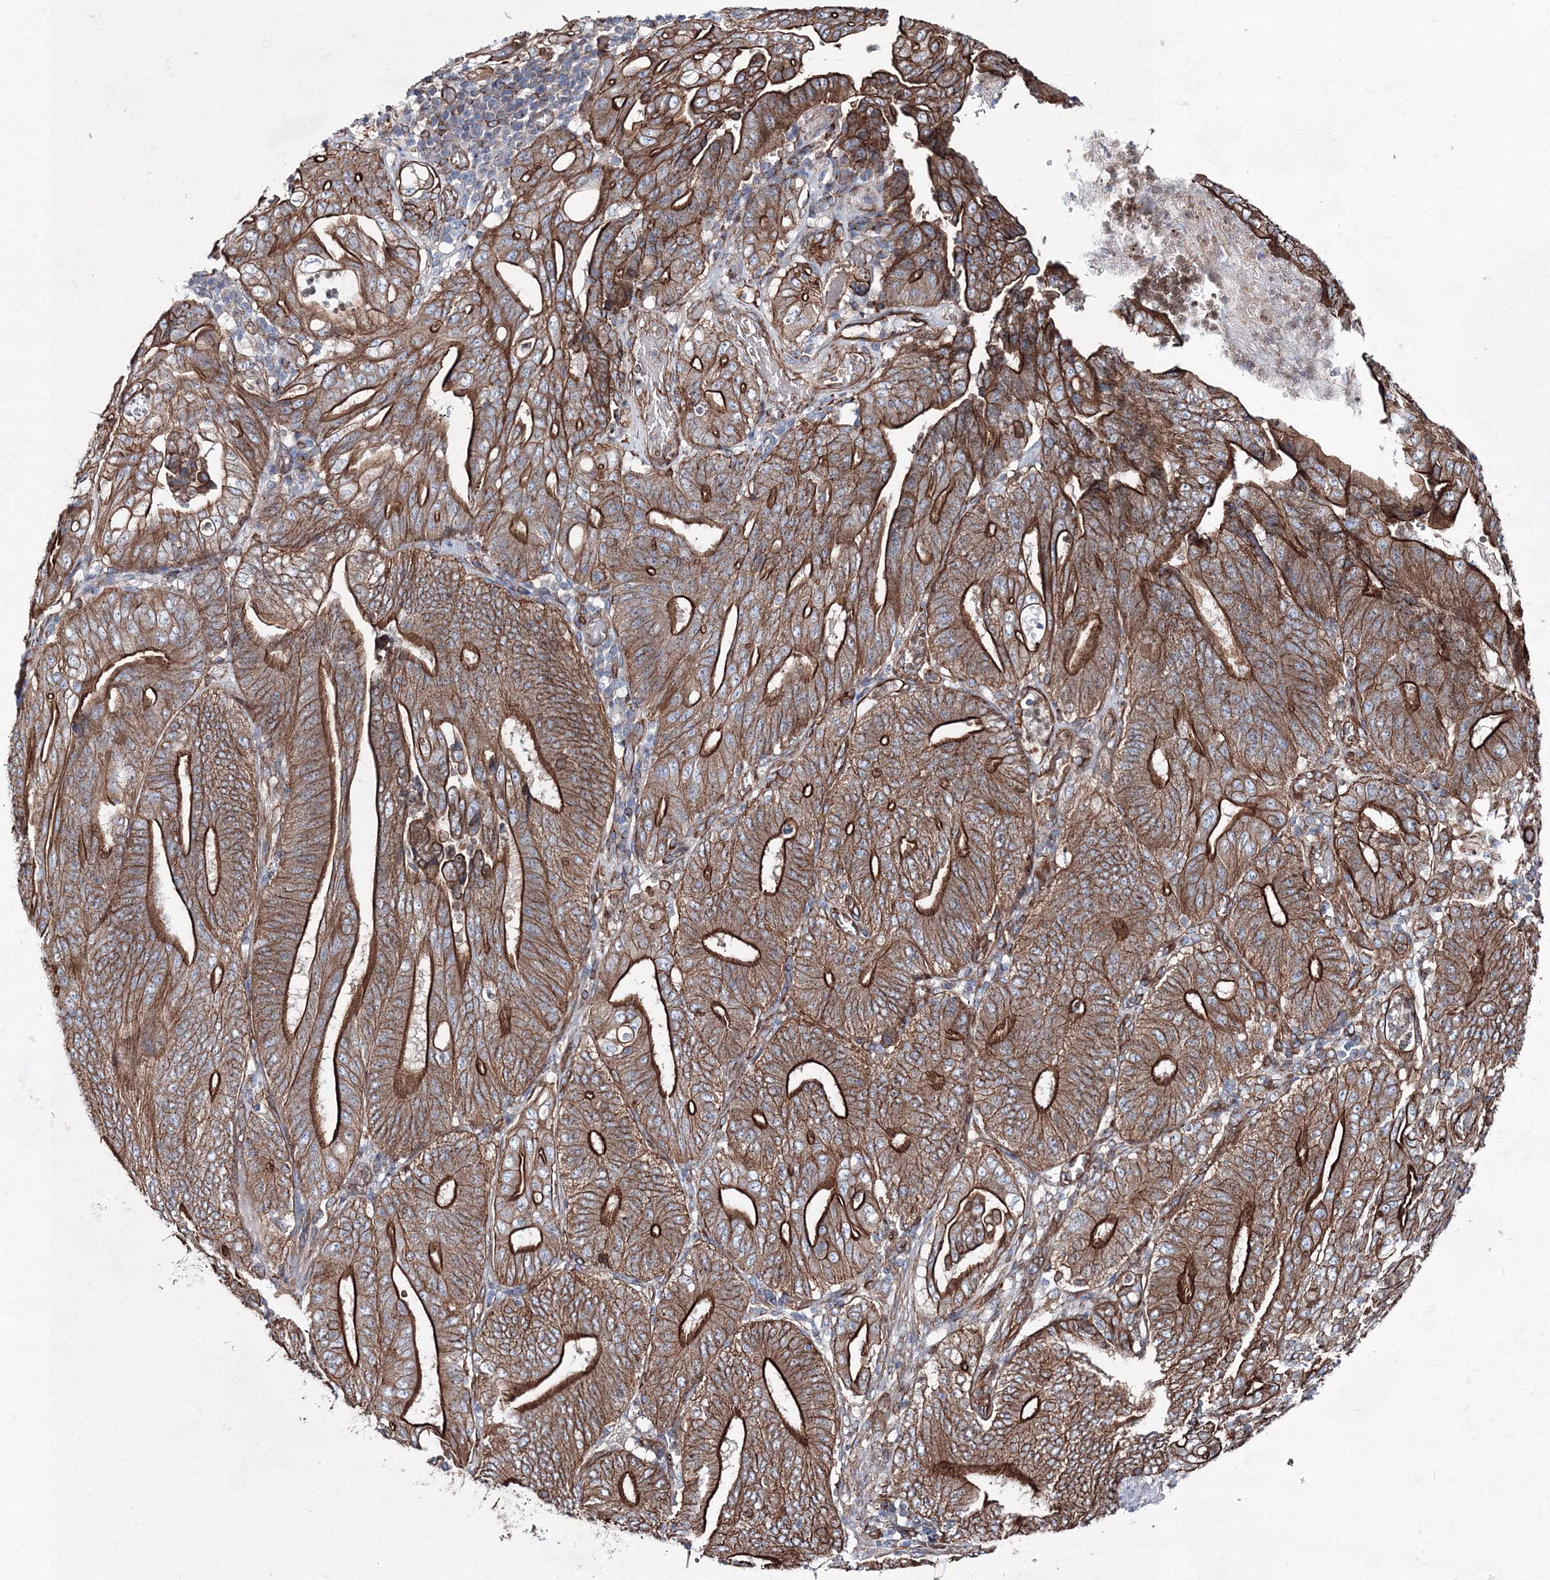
{"staining": {"intensity": "strong", "quantity": ">75%", "location": "cytoplasmic/membranous"}, "tissue": "stomach cancer", "cell_type": "Tumor cells", "image_type": "cancer", "snomed": [{"axis": "morphology", "description": "Adenocarcinoma, NOS"}, {"axis": "topography", "description": "Stomach"}], "caption": "Immunohistochemistry staining of adenocarcinoma (stomach), which exhibits high levels of strong cytoplasmic/membranous expression in about >75% of tumor cells indicating strong cytoplasmic/membranous protein positivity. The staining was performed using DAB (3,3'-diaminobenzidine) (brown) for protein detection and nuclei were counterstained in hematoxylin (blue).", "gene": "ANKRD37", "patient": {"sex": "female", "age": 73}}